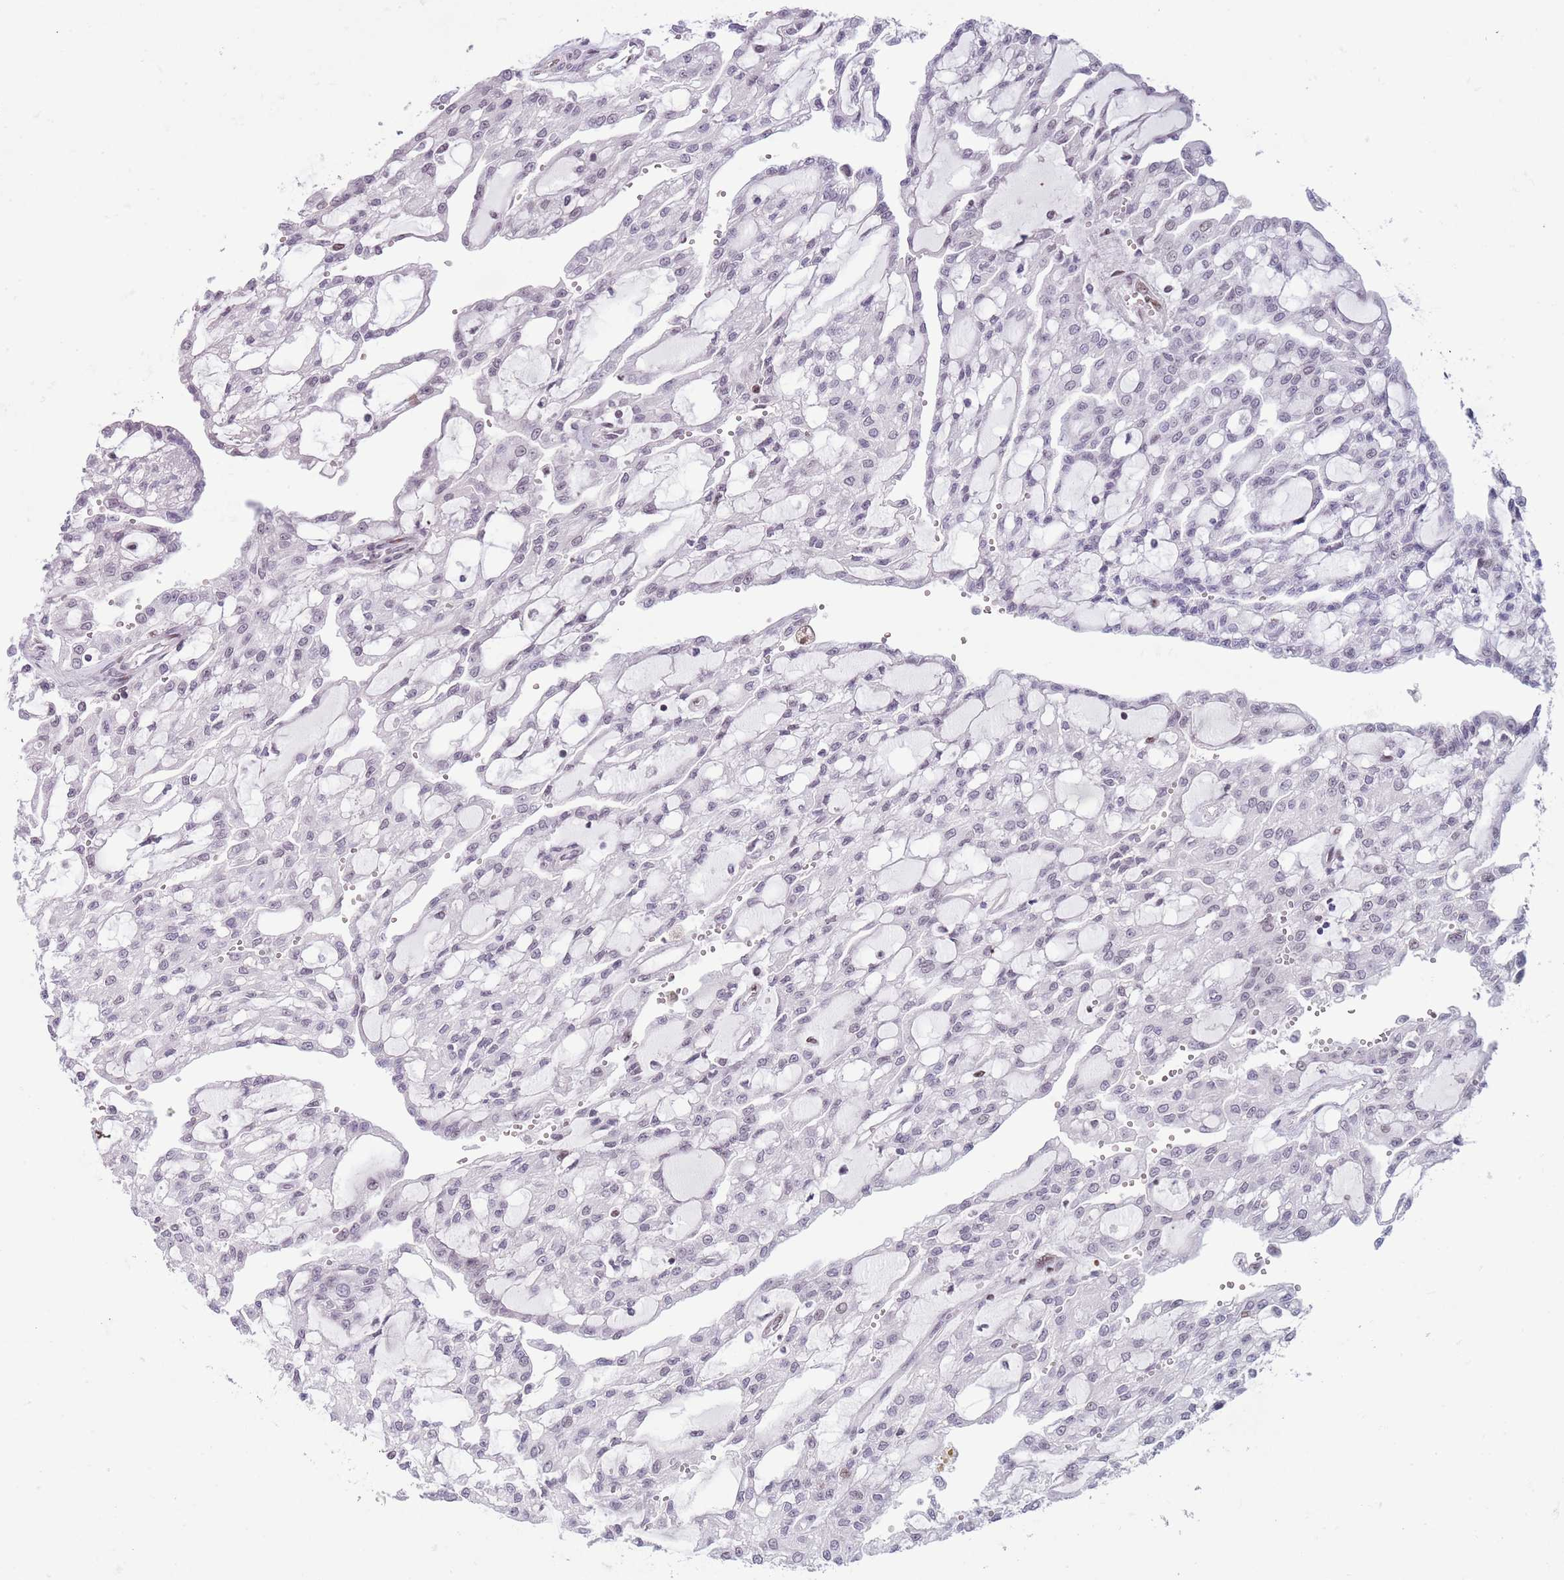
{"staining": {"intensity": "negative", "quantity": "none", "location": "none"}, "tissue": "renal cancer", "cell_type": "Tumor cells", "image_type": "cancer", "snomed": [{"axis": "morphology", "description": "Adenocarcinoma, NOS"}, {"axis": "topography", "description": "Kidney"}], "caption": "This is an immunohistochemistry (IHC) image of renal cancer (adenocarcinoma). There is no positivity in tumor cells.", "gene": "MFSD10", "patient": {"sex": "male", "age": 63}}